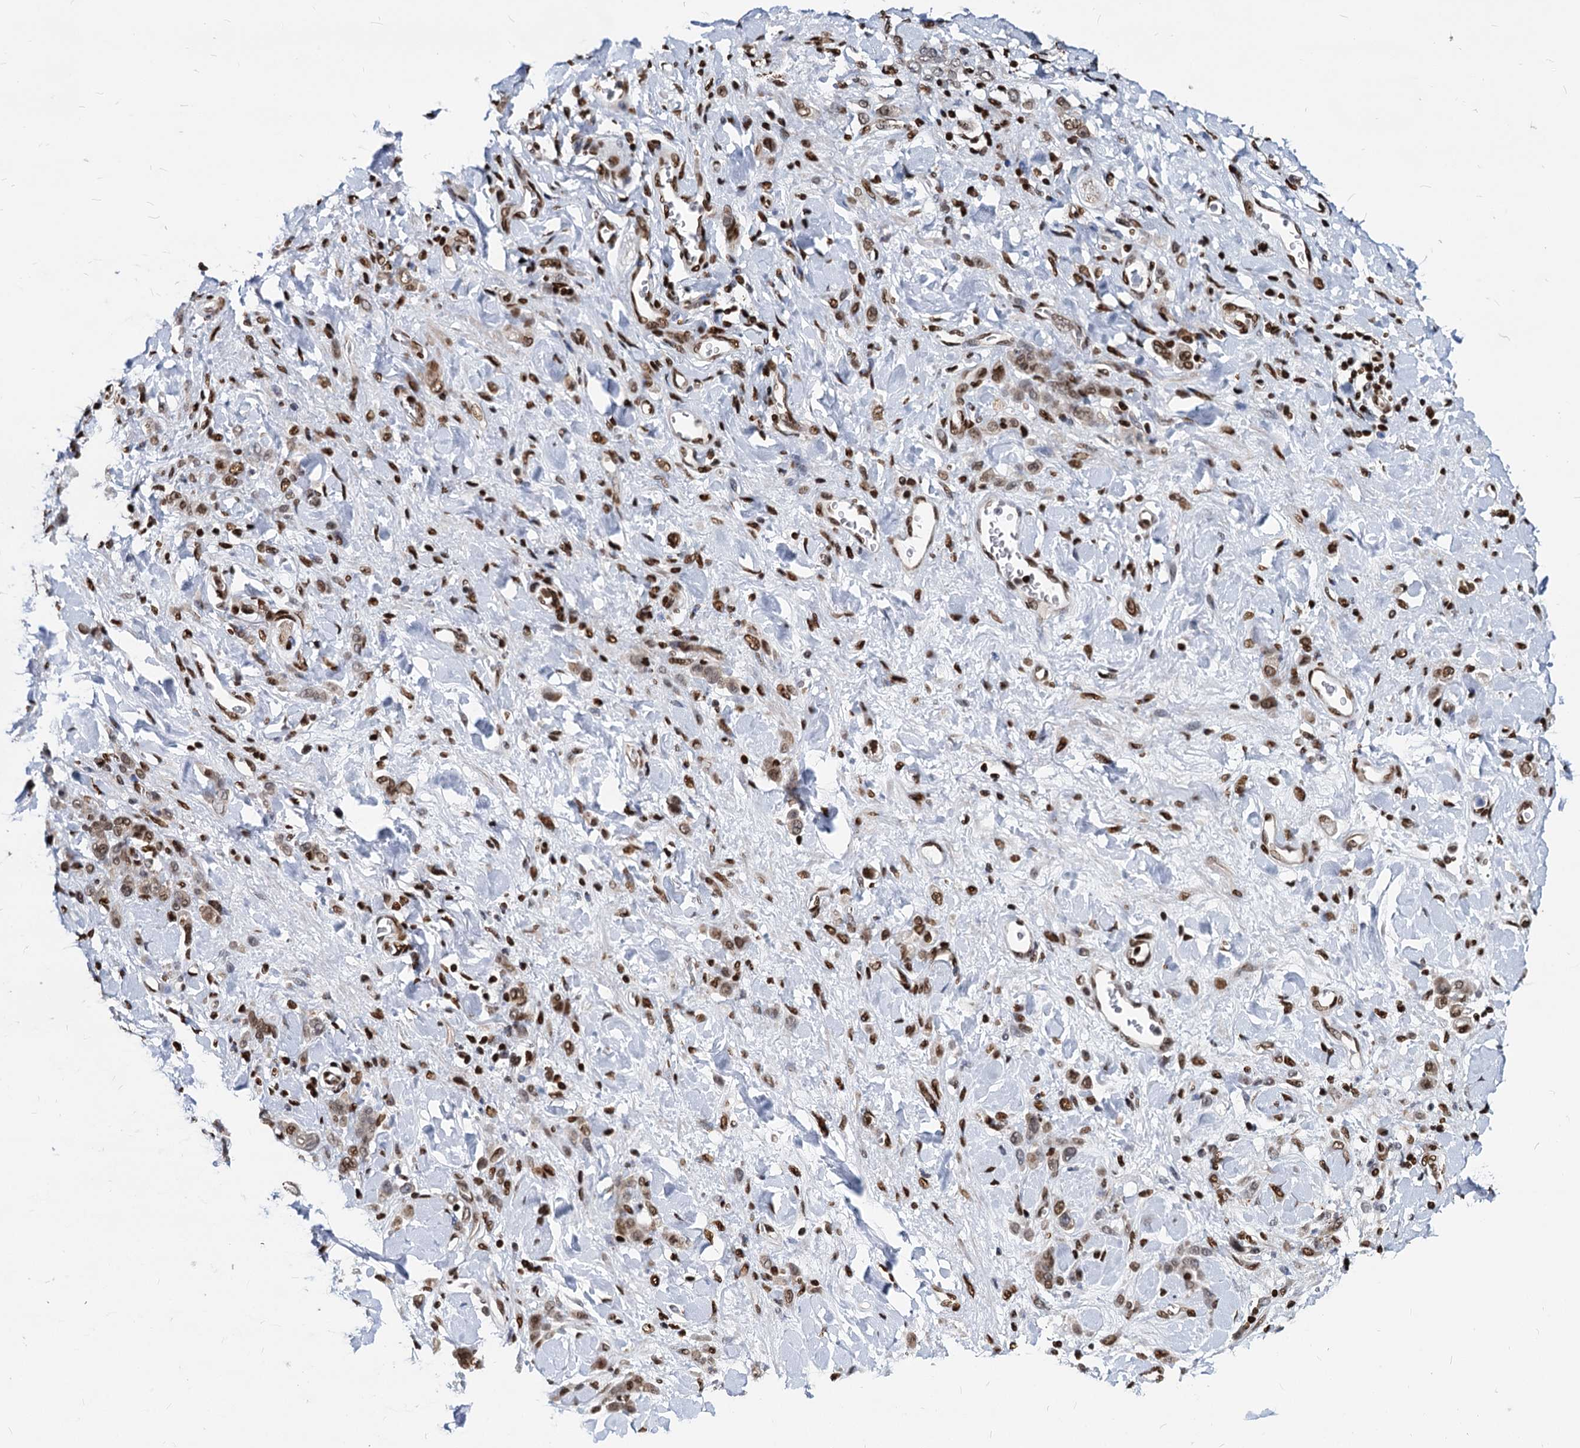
{"staining": {"intensity": "moderate", "quantity": ">75%", "location": "nuclear"}, "tissue": "stomach cancer", "cell_type": "Tumor cells", "image_type": "cancer", "snomed": [{"axis": "morphology", "description": "Normal tissue, NOS"}, {"axis": "morphology", "description": "Adenocarcinoma, NOS"}, {"axis": "topography", "description": "Stomach"}], "caption": "A medium amount of moderate nuclear expression is appreciated in approximately >75% of tumor cells in stomach adenocarcinoma tissue.", "gene": "MECP2", "patient": {"sex": "male", "age": 82}}